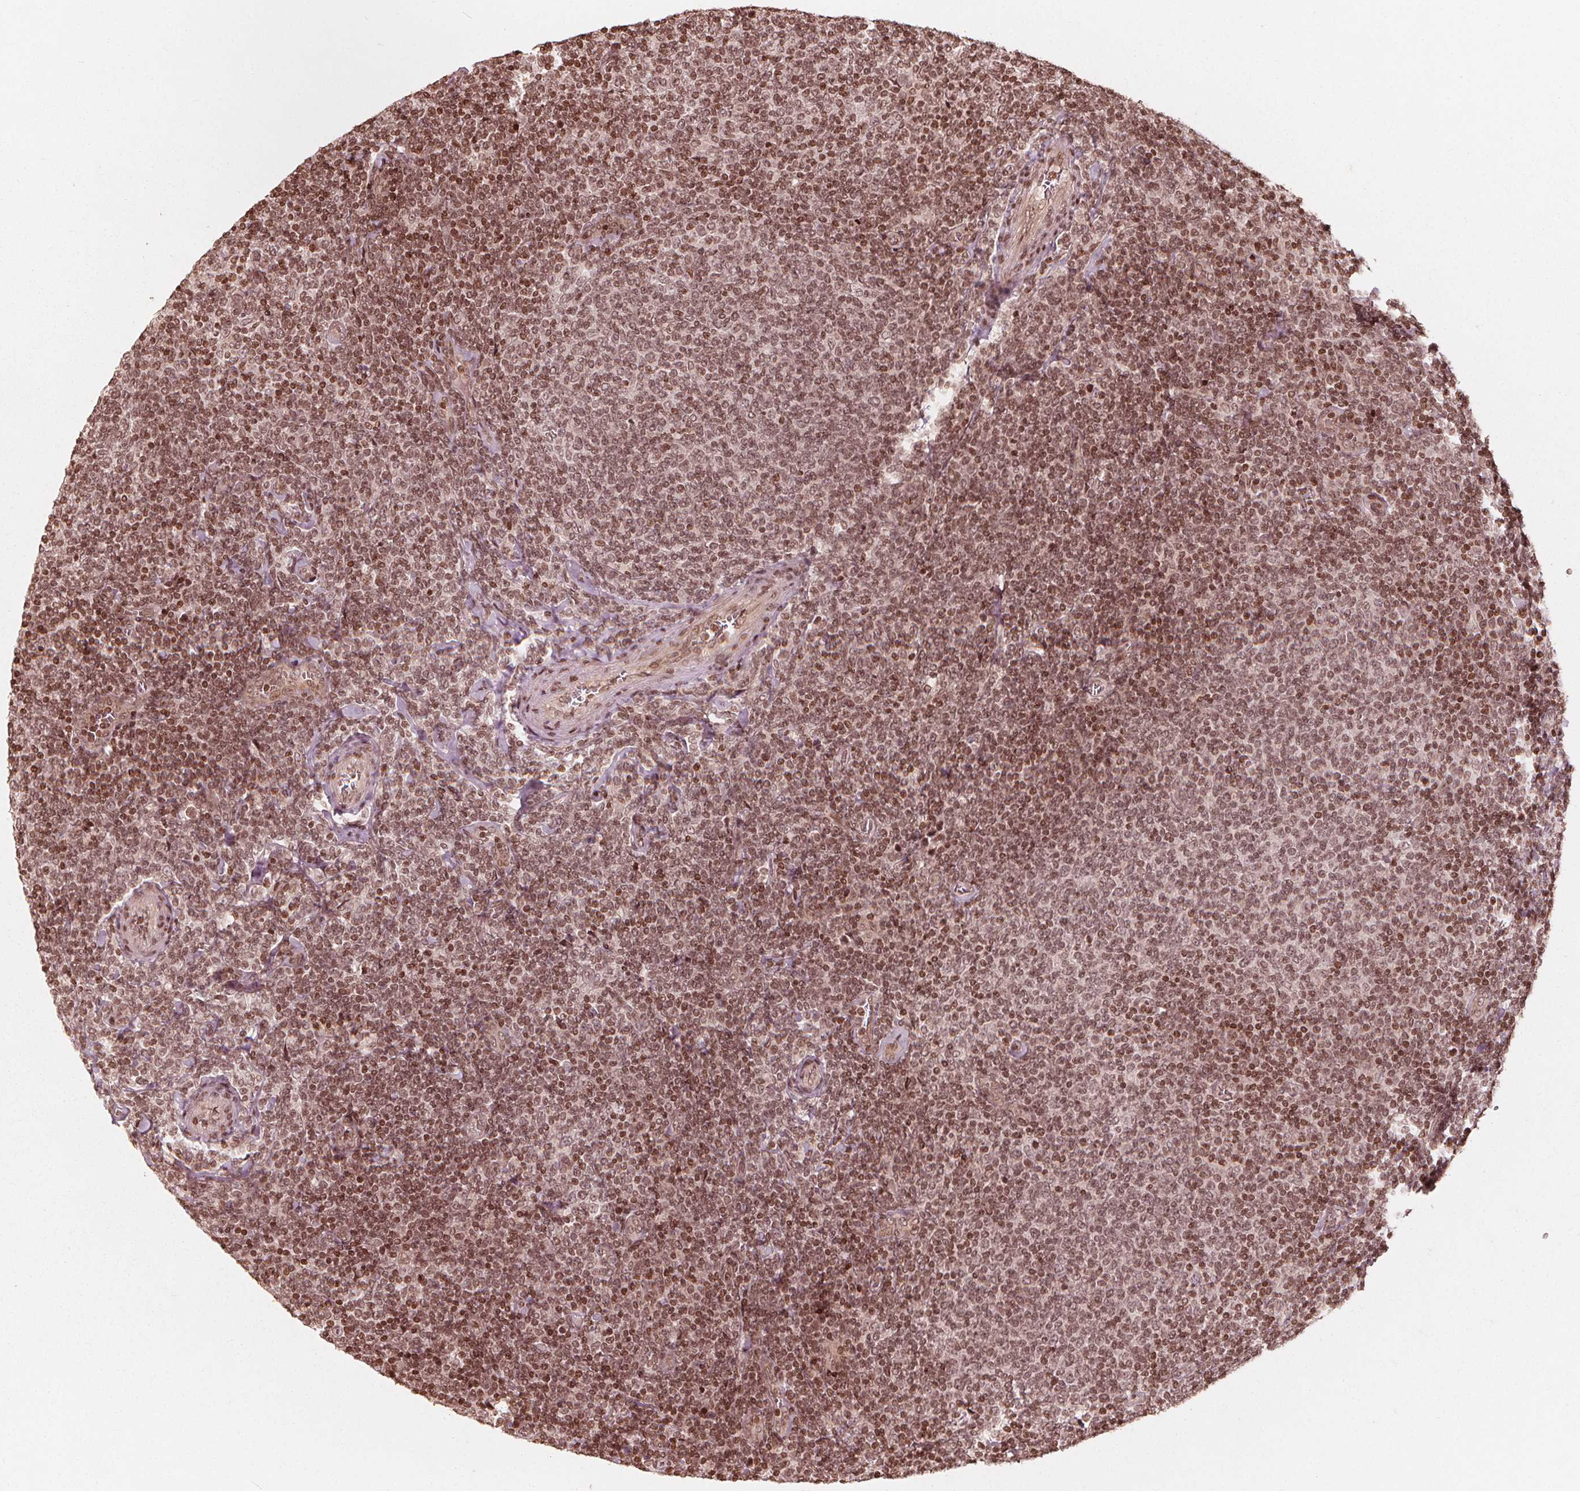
{"staining": {"intensity": "moderate", "quantity": ">75%", "location": "nuclear"}, "tissue": "lymphoma", "cell_type": "Tumor cells", "image_type": "cancer", "snomed": [{"axis": "morphology", "description": "Malignant lymphoma, non-Hodgkin's type, Low grade"}, {"axis": "topography", "description": "Lymph node"}], "caption": "Protein expression analysis of malignant lymphoma, non-Hodgkin's type (low-grade) reveals moderate nuclear staining in approximately >75% of tumor cells.", "gene": "H3C14", "patient": {"sex": "male", "age": 52}}